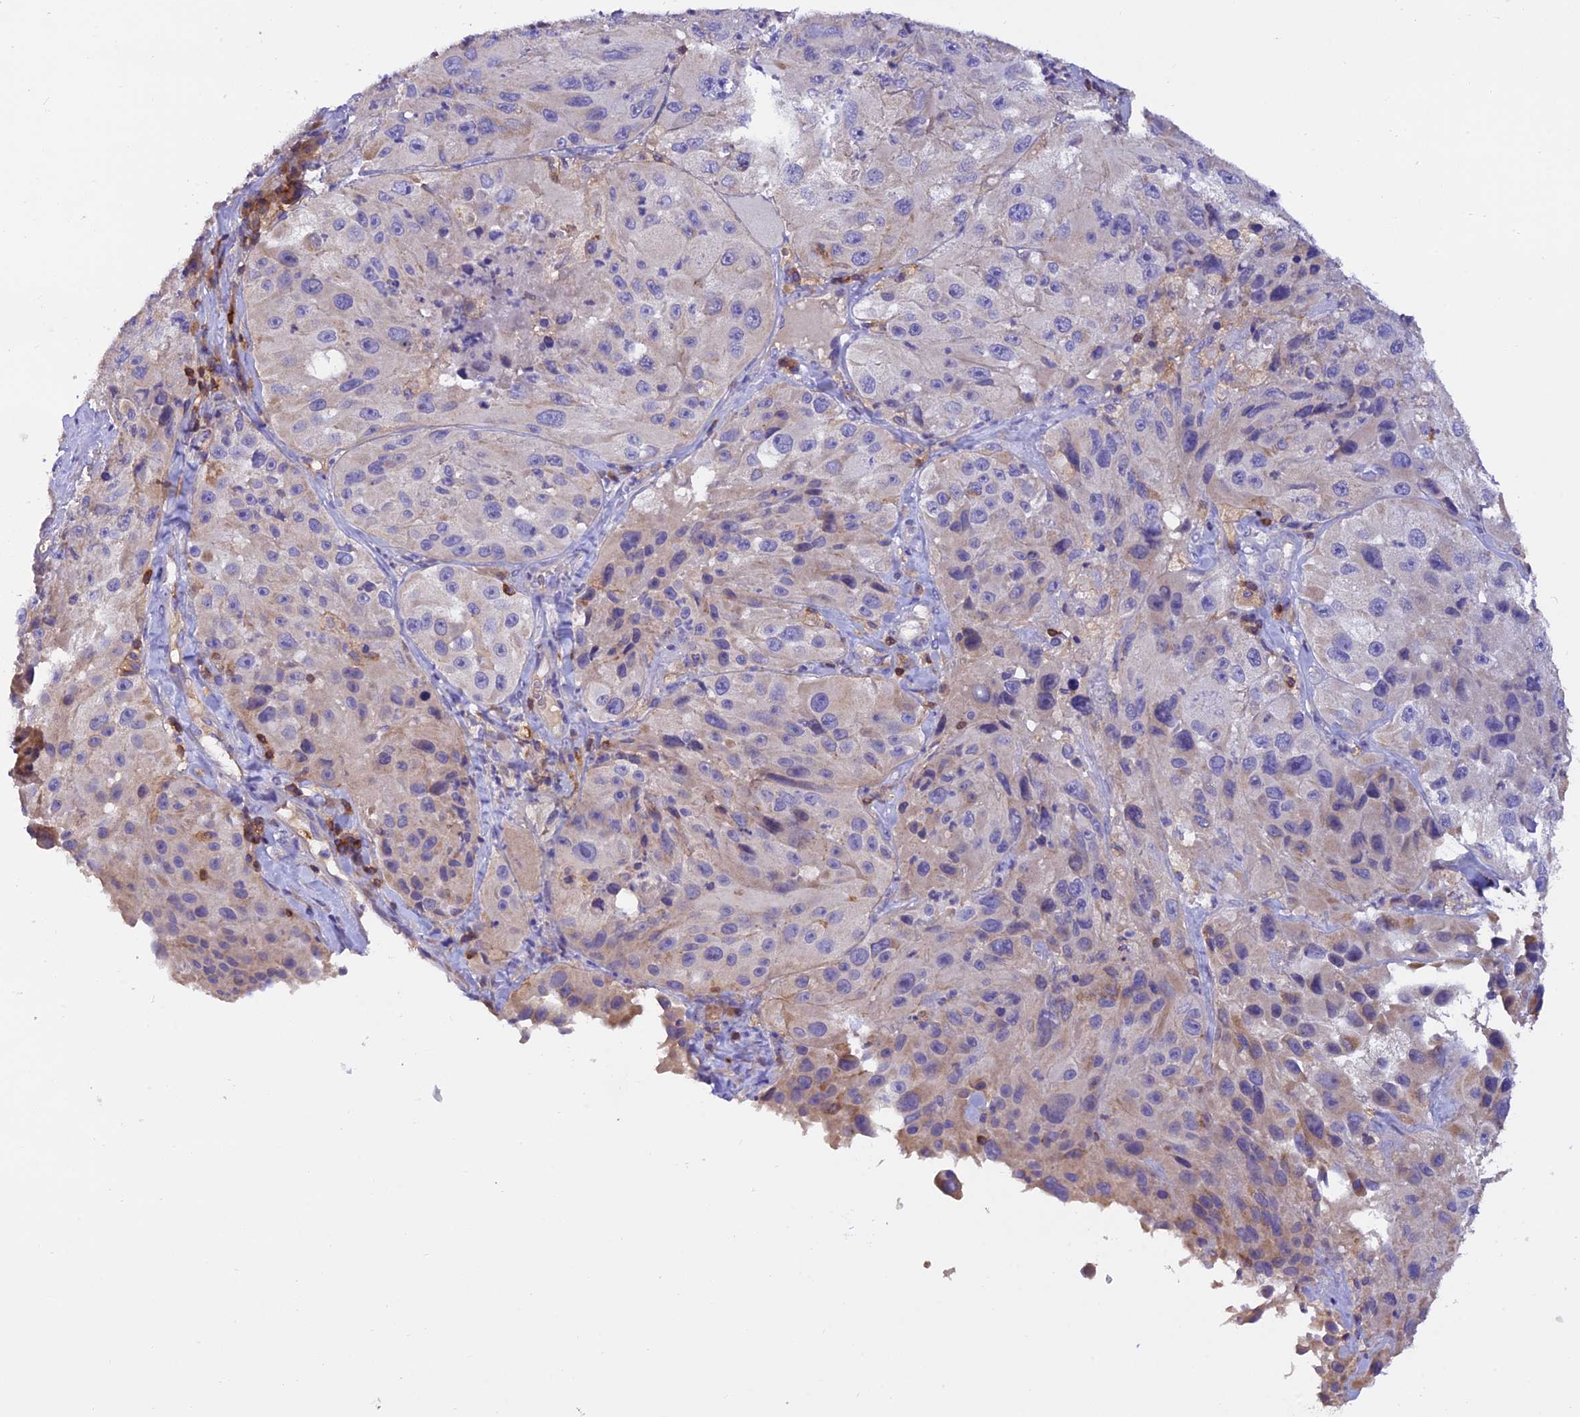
{"staining": {"intensity": "negative", "quantity": "none", "location": "none"}, "tissue": "melanoma", "cell_type": "Tumor cells", "image_type": "cancer", "snomed": [{"axis": "morphology", "description": "Malignant melanoma, Metastatic site"}, {"axis": "topography", "description": "Lymph node"}], "caption": "An IHC micrograph of malignant melanoma (metastatic site) is shown. There is no staining in tumor cells of malignant melanoma (metastatic site).", "gene": "LPXN", "patient": {"sex": "male", "age": 62}}